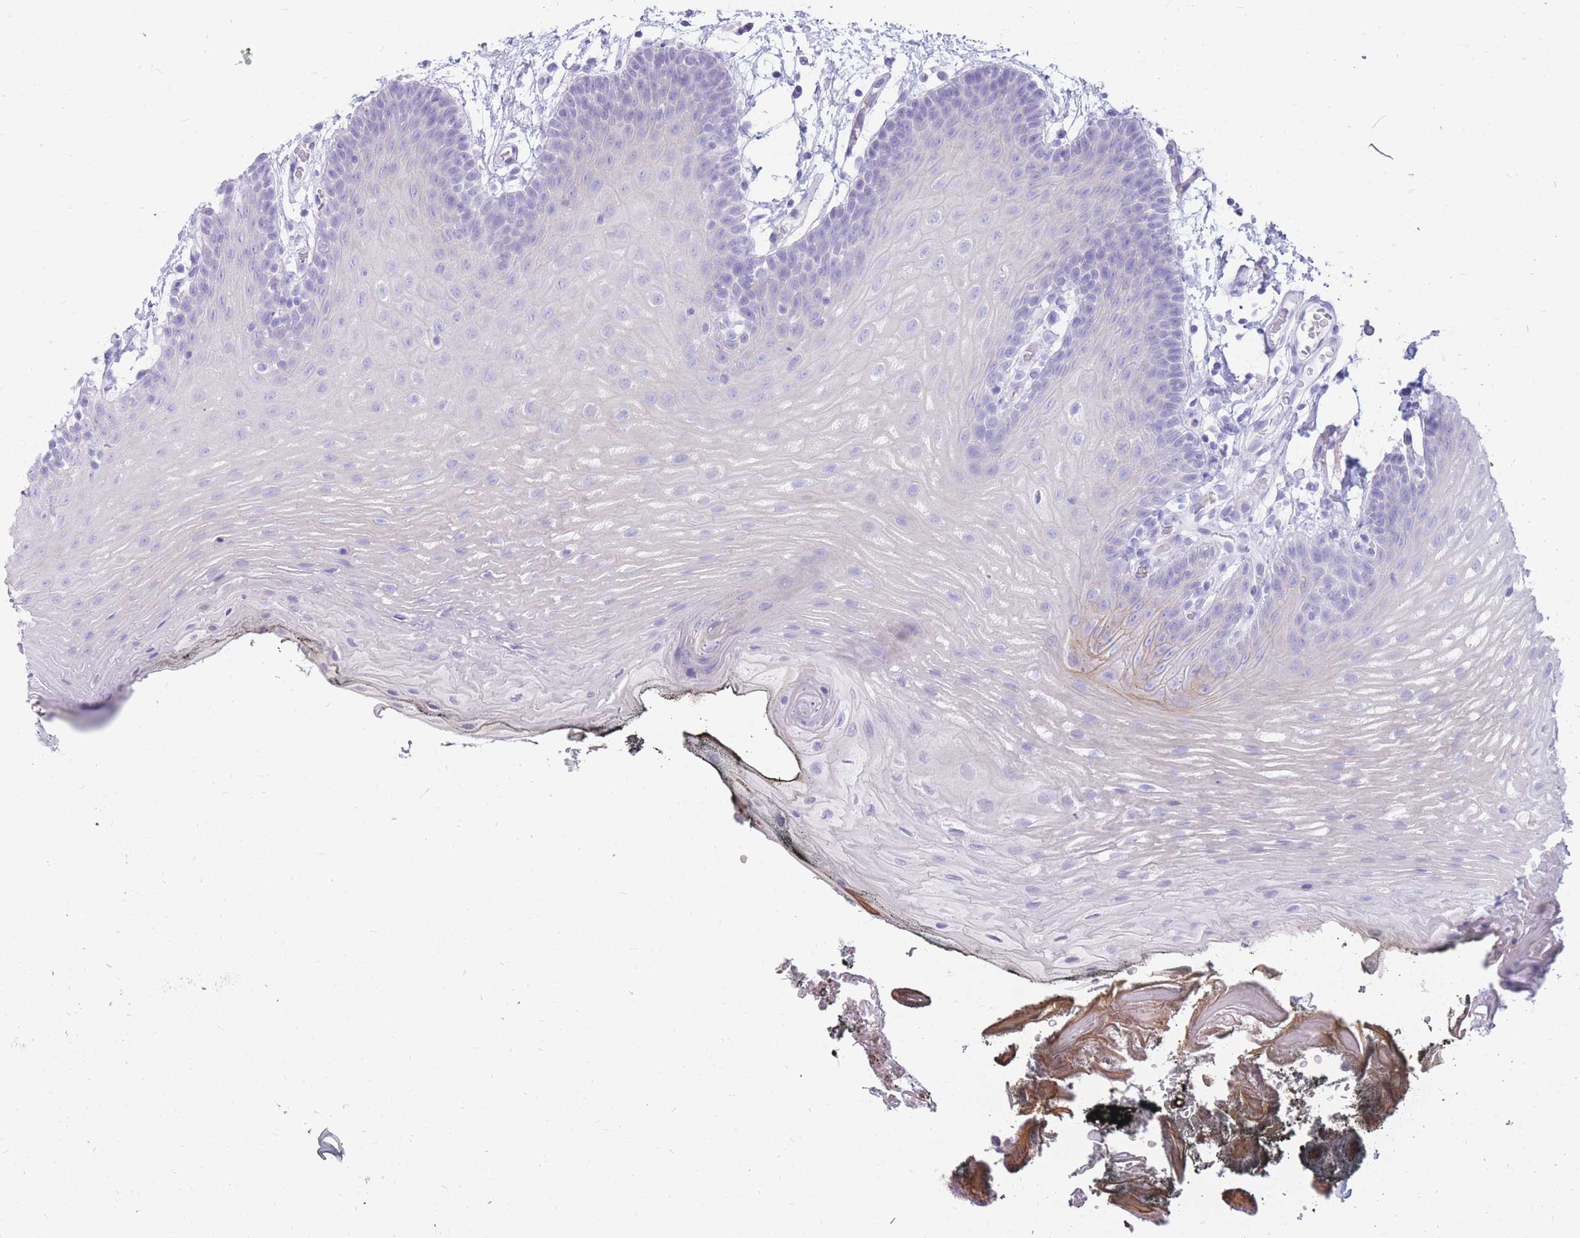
{"staining": {"intensity": "negative", "quantity": "none", "location": "none"}, "tissue": "oral mucosa", "cell_type": "Squamous epithelial cells", "image_type": "normal", "snomed": [{"axis": "morphology", "description": "Normal tissue, NOS"}, {"axis": "morphology", "description": "Squamous cell carcinoma, NOS"}, {"axis": "topography", "description": "Oral tissue"}, {"axis": "topography", "description": "Head-Neck"}], "caption": "This is an immunohistochemistry (IHC) photomicrograph of benign human oral mucosa. There is no staining in squamous epithelial cells.", "gene": "CYP21A2", "patient": {"sex": "female", "age": 81}}